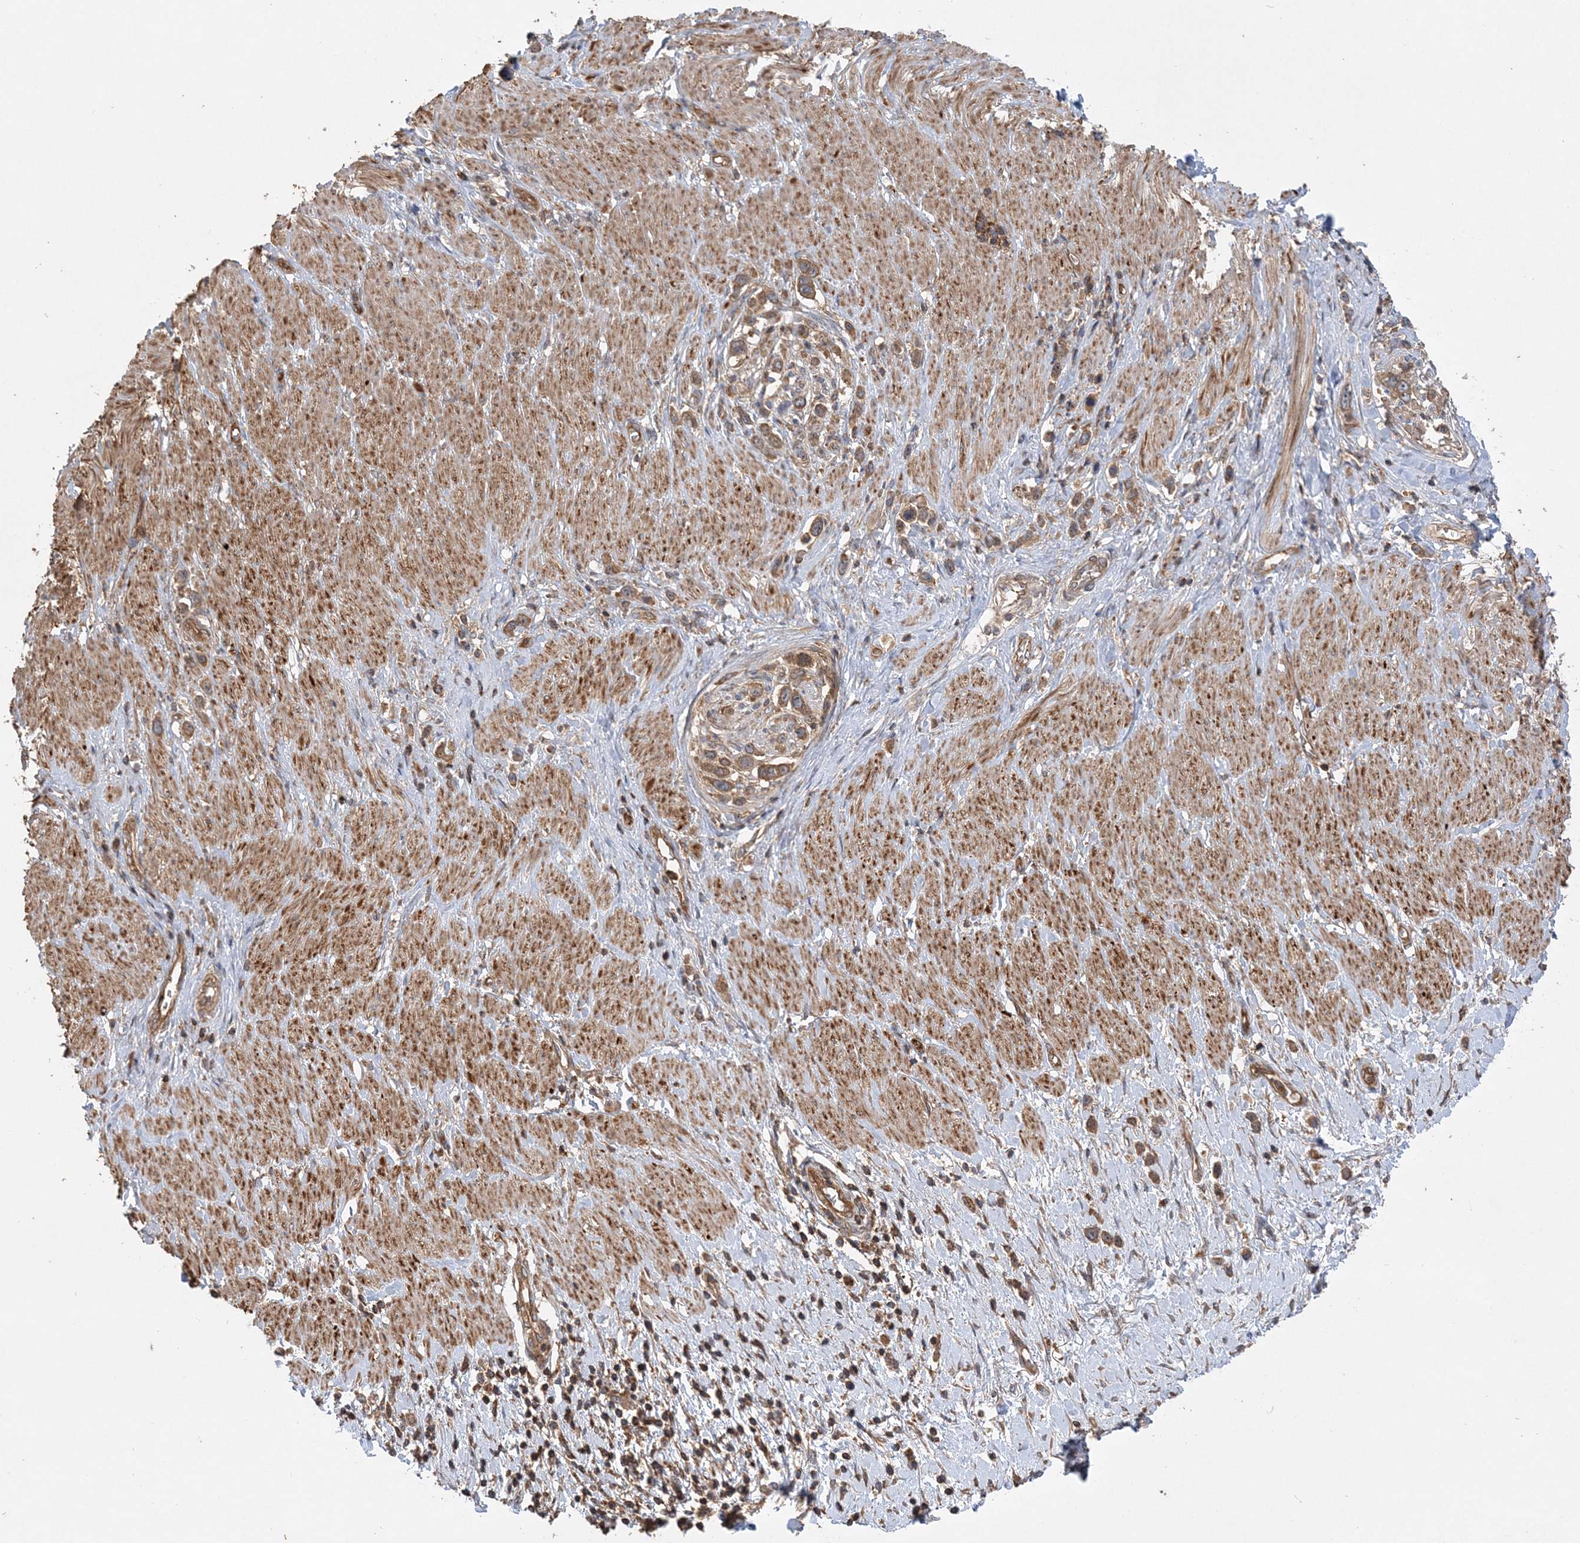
{"staining": {"intensity": "moderate", "quantity": ">75%", "location": "cytoplasmic/membranous"}, "tissue": "stomach cancer", "cell_type": "Tumor cells", "image_type": "cancer", "snomed": [{"axis": "morphology", "description": "Normal tissue, NOS"}, {"axis": "morphology", "description": "Adenocarcinoma, NOS"}, {"axis": "topography", "description": "Stomach, upper"}, {"axis": "topography", "description": "Stomach"}], "caption": "Stomach adenocarcinoma stained for a protein exhibits moderate cytoplasmic/membranous positivity in tumor cells. (Brightfield microscopy of DAB IHC at high magnification).", "gene": "ACAP2", "patient": {"sex": "female", "age": 65}}